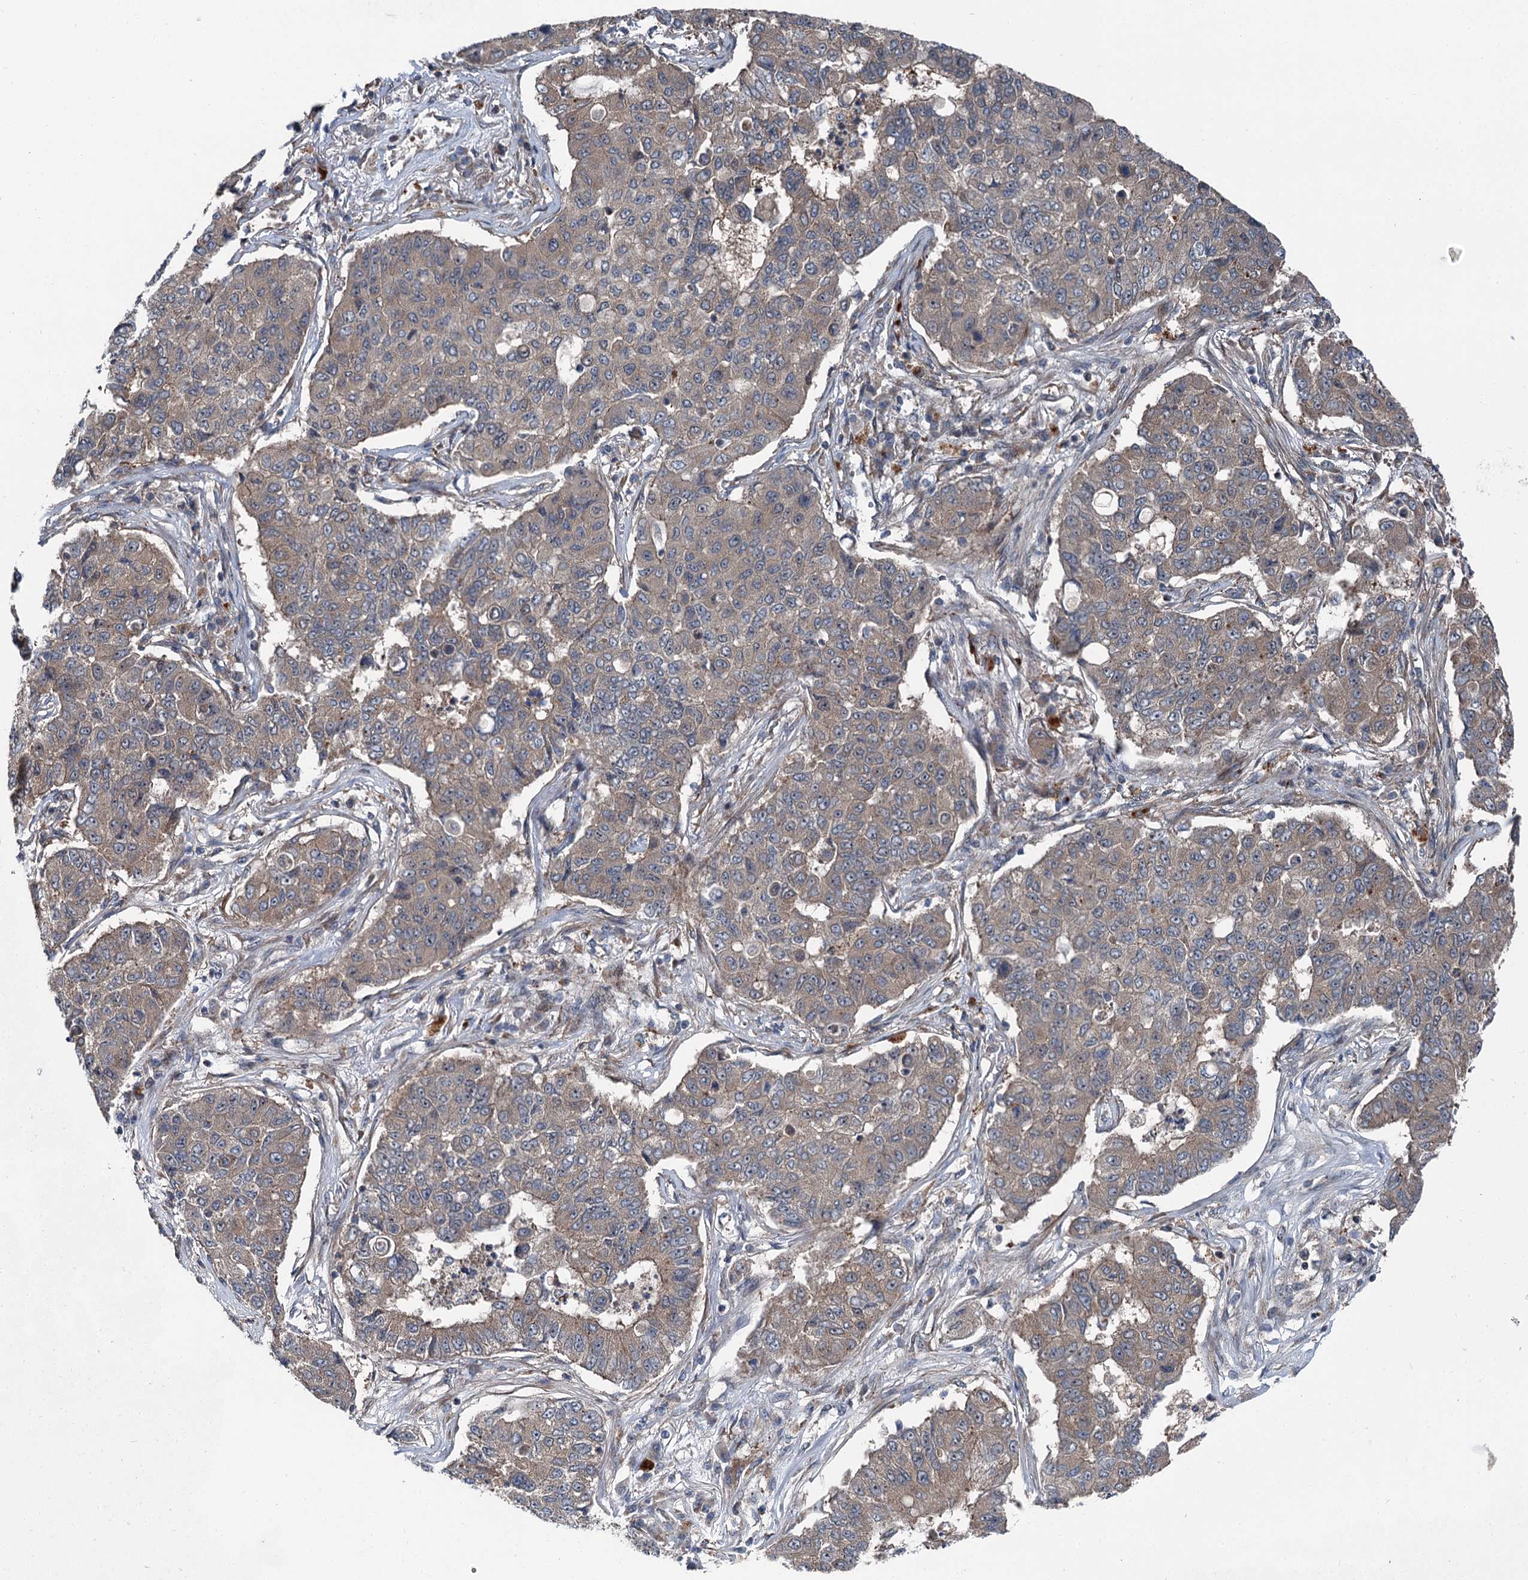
{"staining": {"intensity": "weak", "quantity": "<25%", "location": "cytoplasmic/membranous"}, "tissue": "lung cancer", "cell_type": "Tumor cells", "image_type": "cancer", "snomed": [{"axis": "morphology", "description": "Squamous cell carcinoma, NOS"}, {"axis": "topography", "description": "Lung"}], "caption": "Image shows no protein positivity in tumor cells of lung squamous cell carcinoma tissue.", "gene": "POLR1D", "patient": {"sex": "male", "age": 74}}